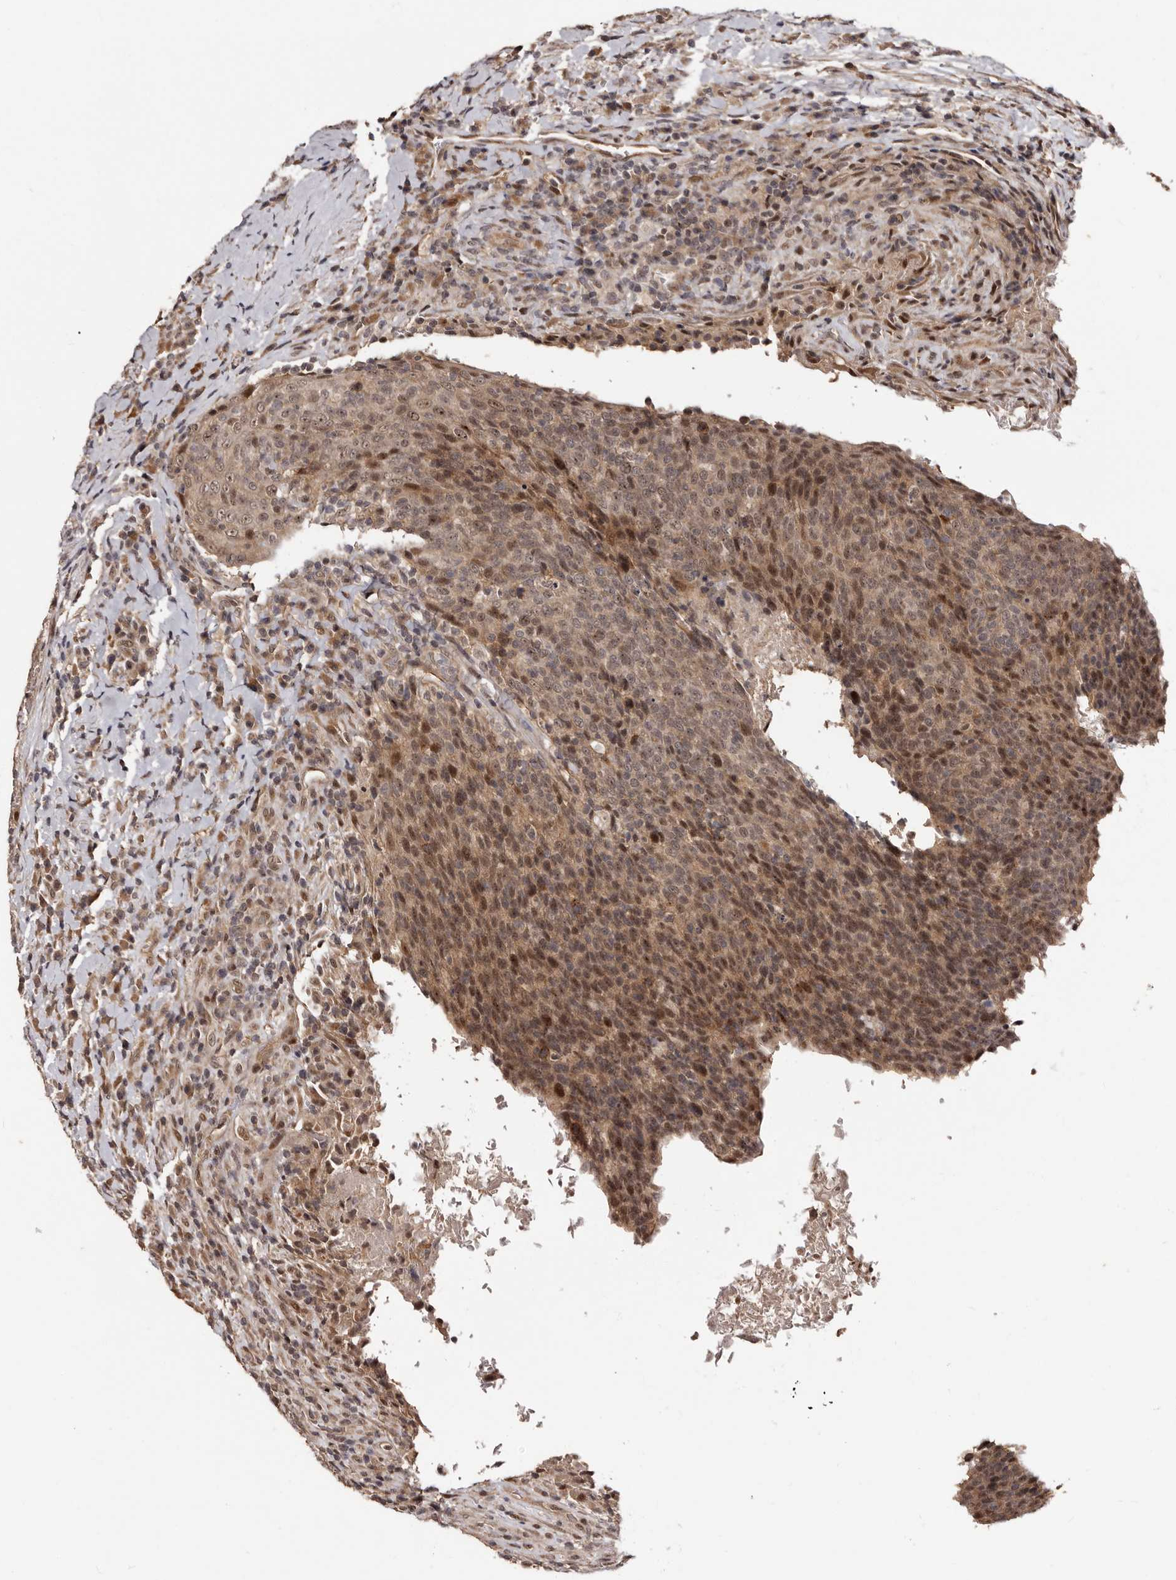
{"staining": {"intensity": "moderate", "quantity": ">75%", "location": "cytoplasmic/membranous,nuclear"}, "tissue": "head and neck cancer", "cell_type": "Tumor cells", "image_type": "cancer", "snomed": [{"axis": "morphology", "description": "Squamous cell carcinoma, NOS"}, {"axis": "morphology", "description": "Squamous cell carcinoma, metastatic, NOS"}, {"axis": "topography", "description": "Lymph node"}, {"axis": "topography", "description": "Head-Neck"}], "caption": "Immunohistochemical staining of human head and neck cancer displays moderate cytoplasmic/membranous and nuclear protein staining in about >75% of tumor cells.", "gene": "TBC1D22B", "patient": {"sex": "male", "age": 62}}